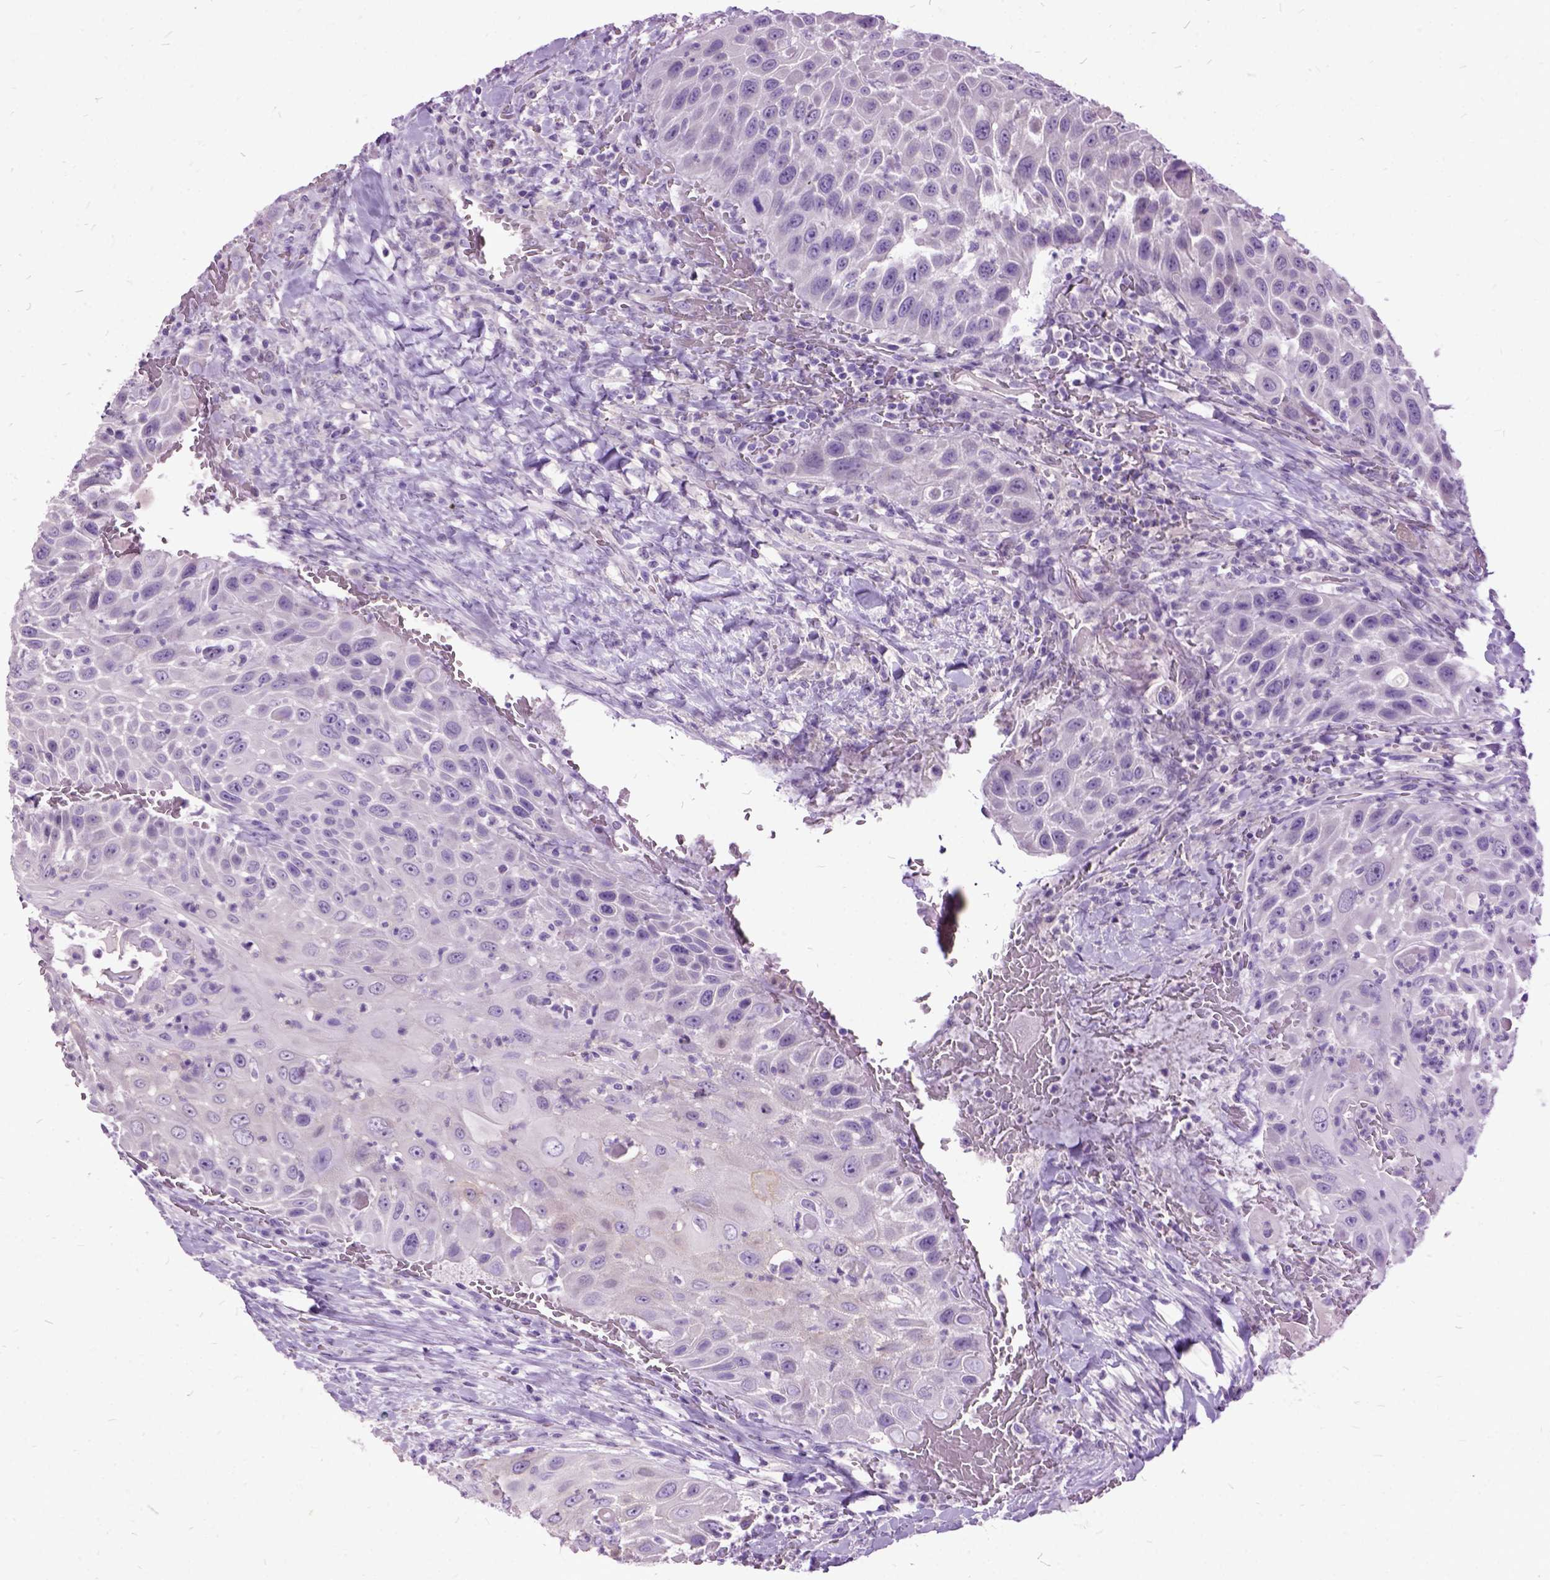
{"staining": {"intensity": "negative", "quantity": "none", "location": "none"}, "tissue": "head and neck cancer", "cell_type": "Tumor cells", "image_type": "cancer", "snomed": [{"axis": "morphology", "description": "Squamous cell carcinoma, NOS"}, {"axis": "topography", "description": "Head-Neck"}], "caption": "A histopathology image of head and neck cancer stained for a protein demonstrates no brown staining in tumor cells.", "gene": "MME", "patient": {"sex": "male", "age": 69}}